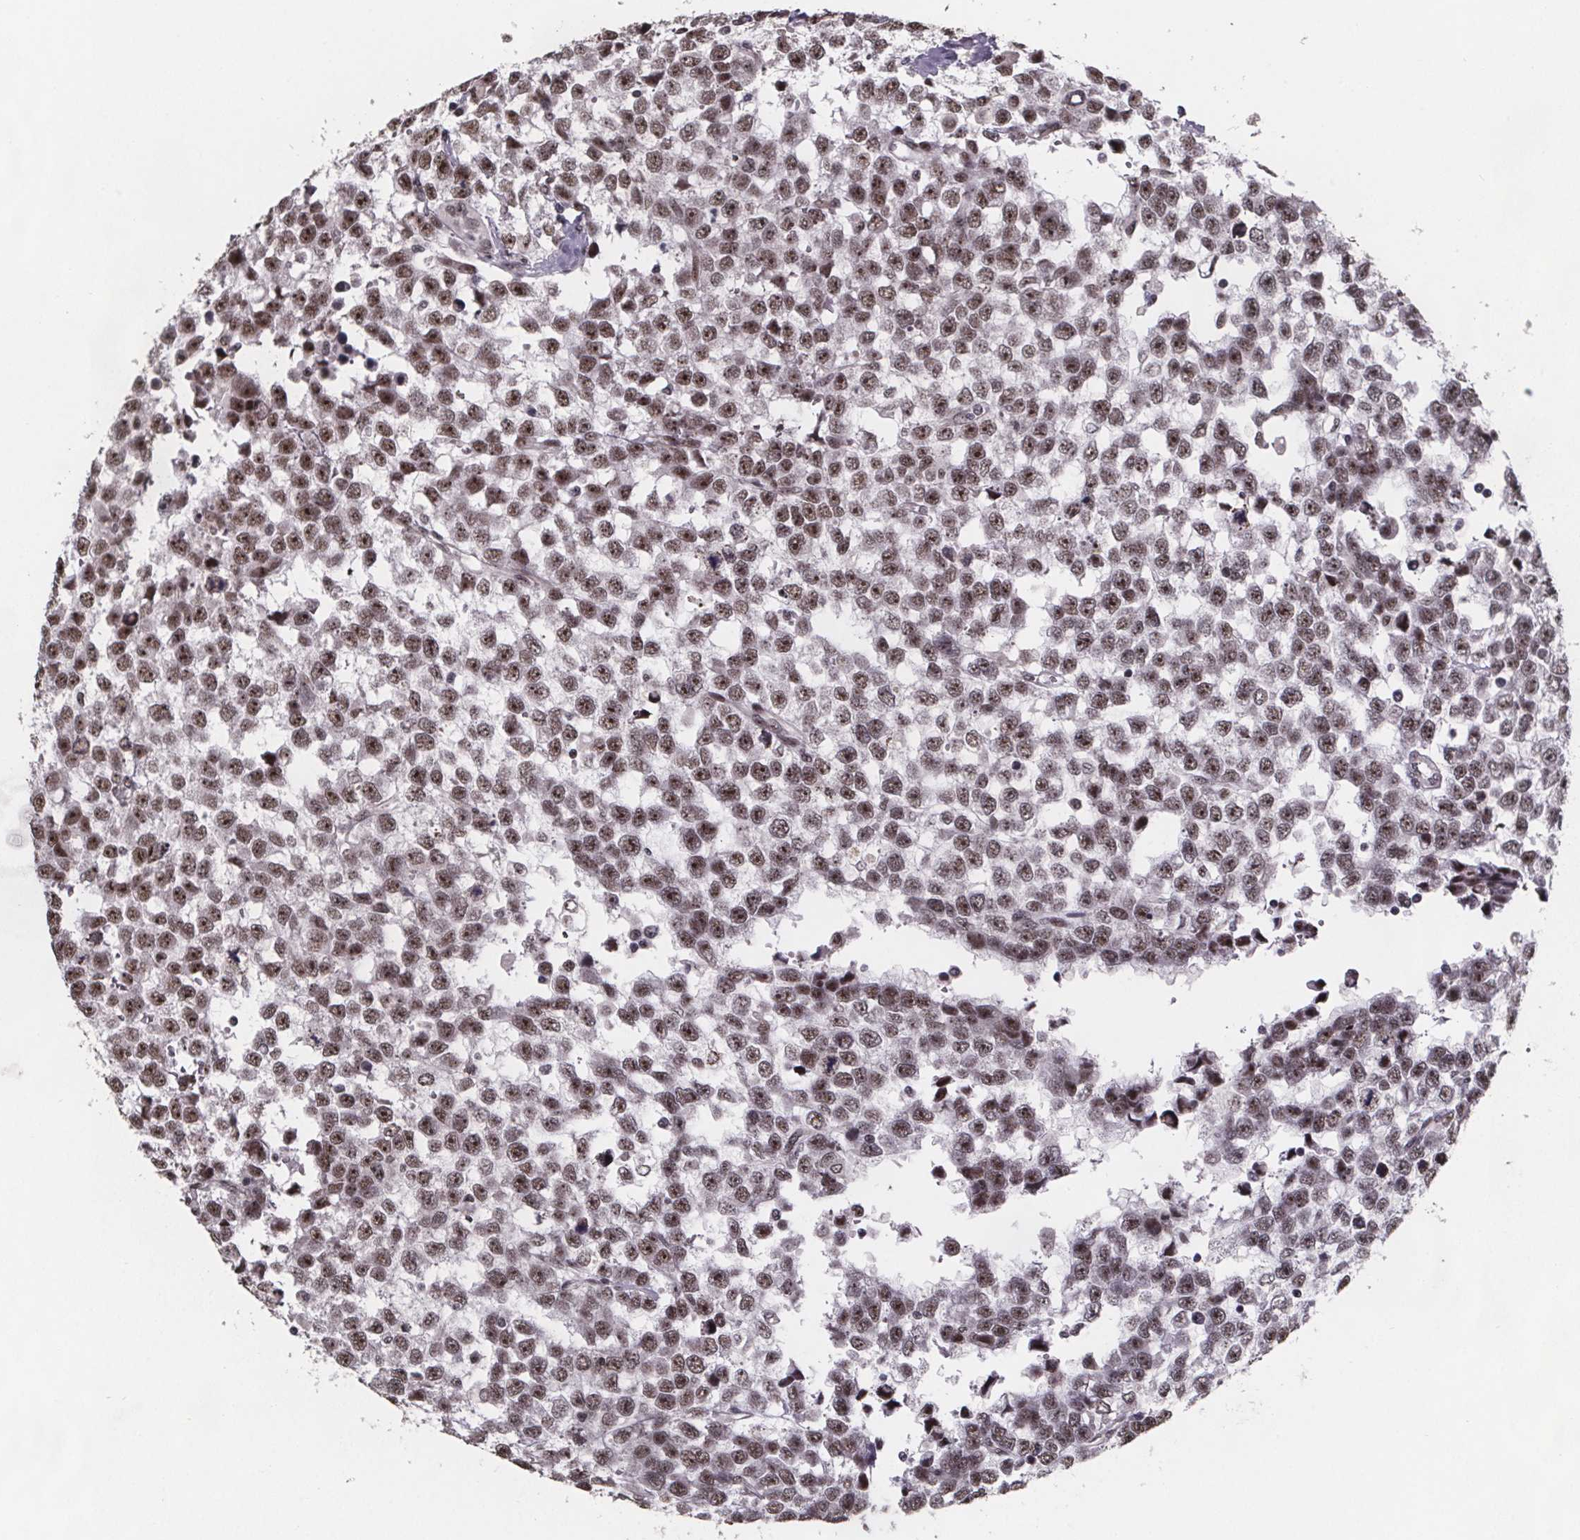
{"staining": {"intensity": "moderate", "quantity": ">75%", "location": "nuclear"}, "tissue": "testis cancer", "cell_type": "Tumor cells", "image_type": "cancer", "snomed": [{"axis": "morphology", "description": "Seminoma, NOS"}, {"axis": "topography", "description": "Testis"}], "caption": "About >75% of tumor cells in testis seminoma exhibit moderate nuclear protein positivity as visualized by brown immunohistochemical staining.", "gene": "U2SURP", "patient": {"sex": "male", "age": 34}}